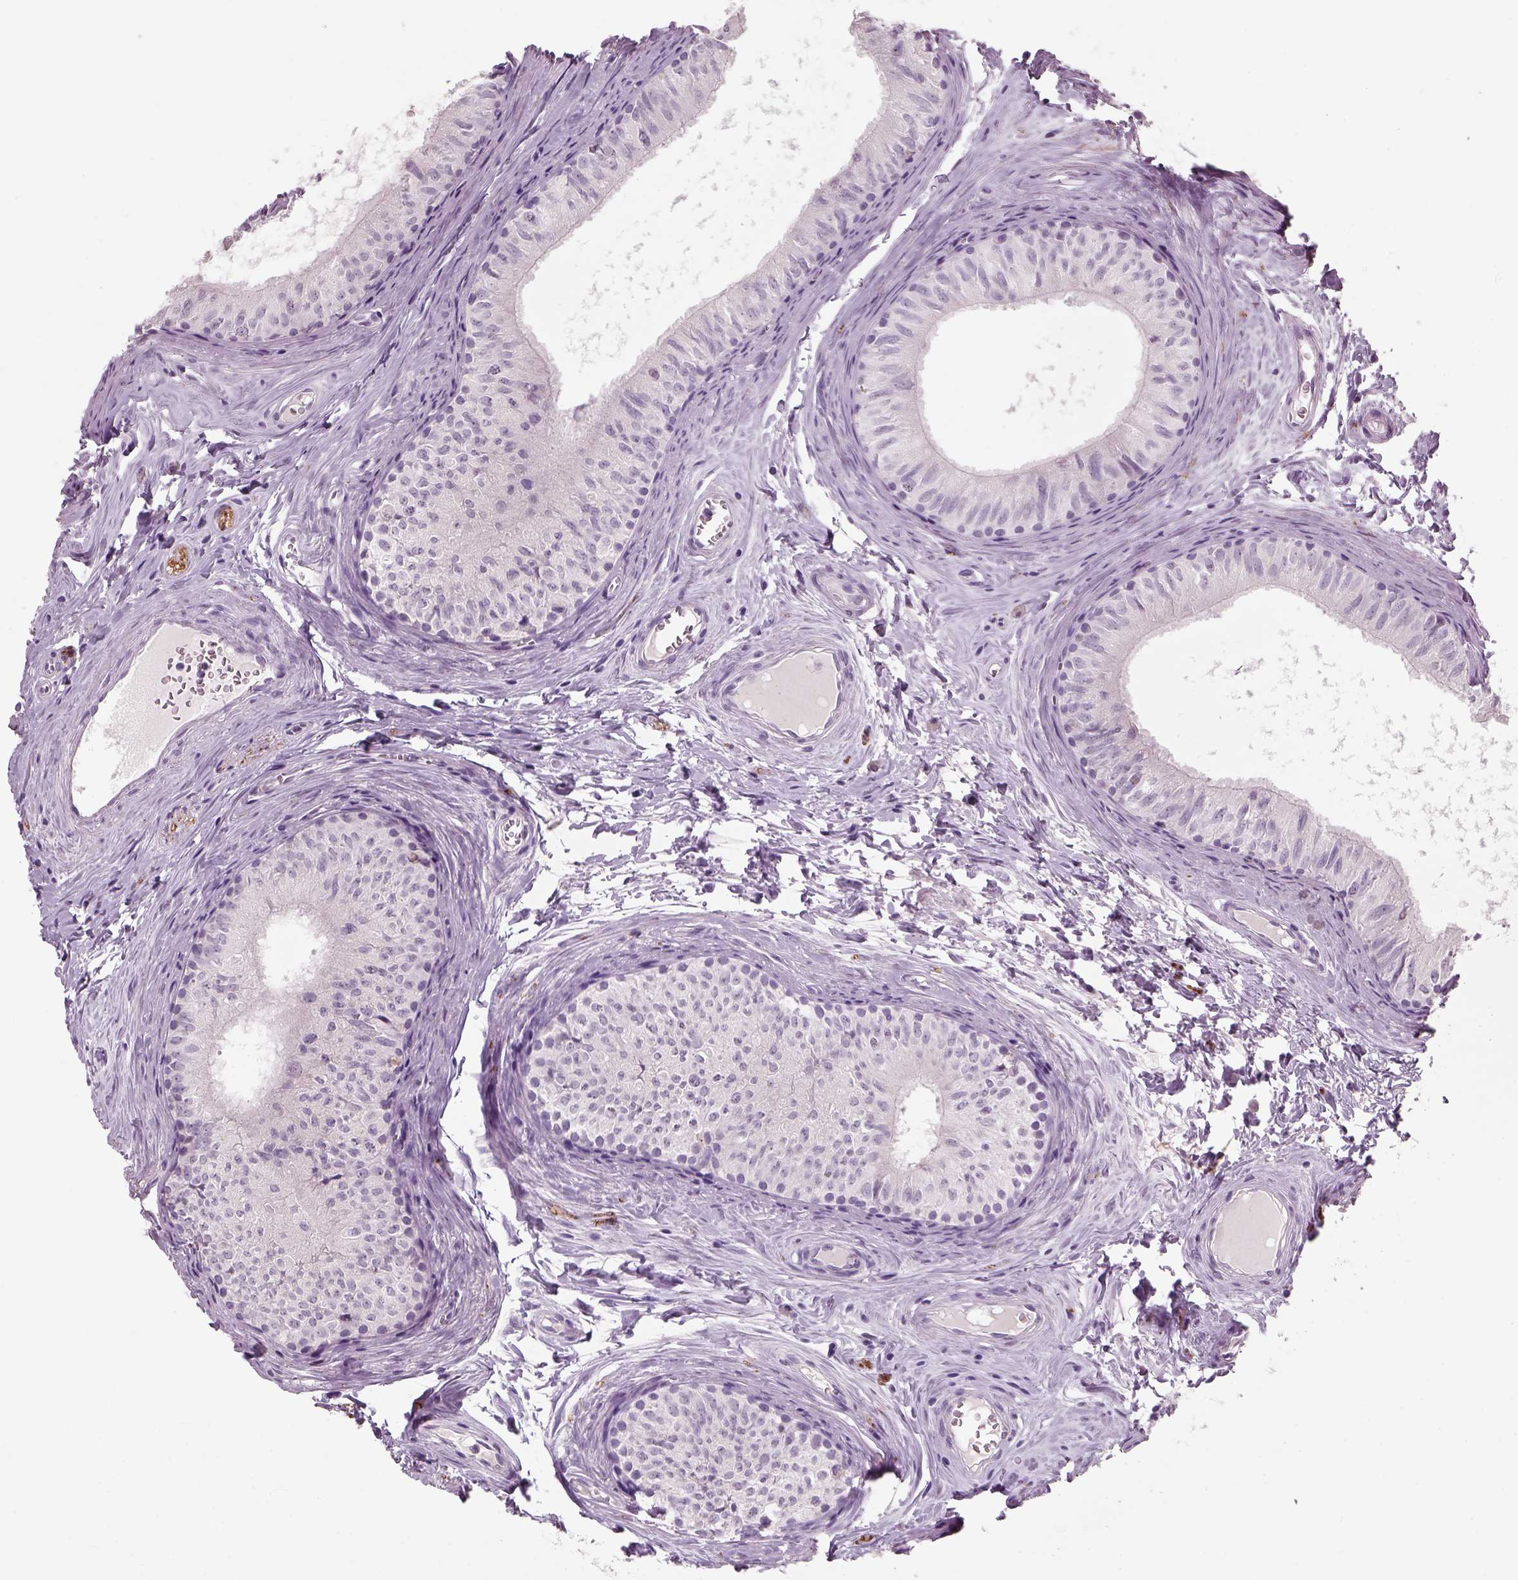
{"staining": {"intensity": "negative", "quantity": "none", "location": "none"}, "tissue": "epididymis", "cell_type": "Glandular cells", "image_type": "normal", "snomed": [{"axis": "morphology", "description": "Normal tissue, NOS"}, {"axis": "topography", "description": "Epididymis"}], "caption": "IHC photomicrograph of normal epididymis: epididymis stained with DAB shows no significant protein positivity in glandular cells. Nuclei are stained in blue.", "gene": "SLC6A2", "patient": {"sex": "male", "age": 52}}